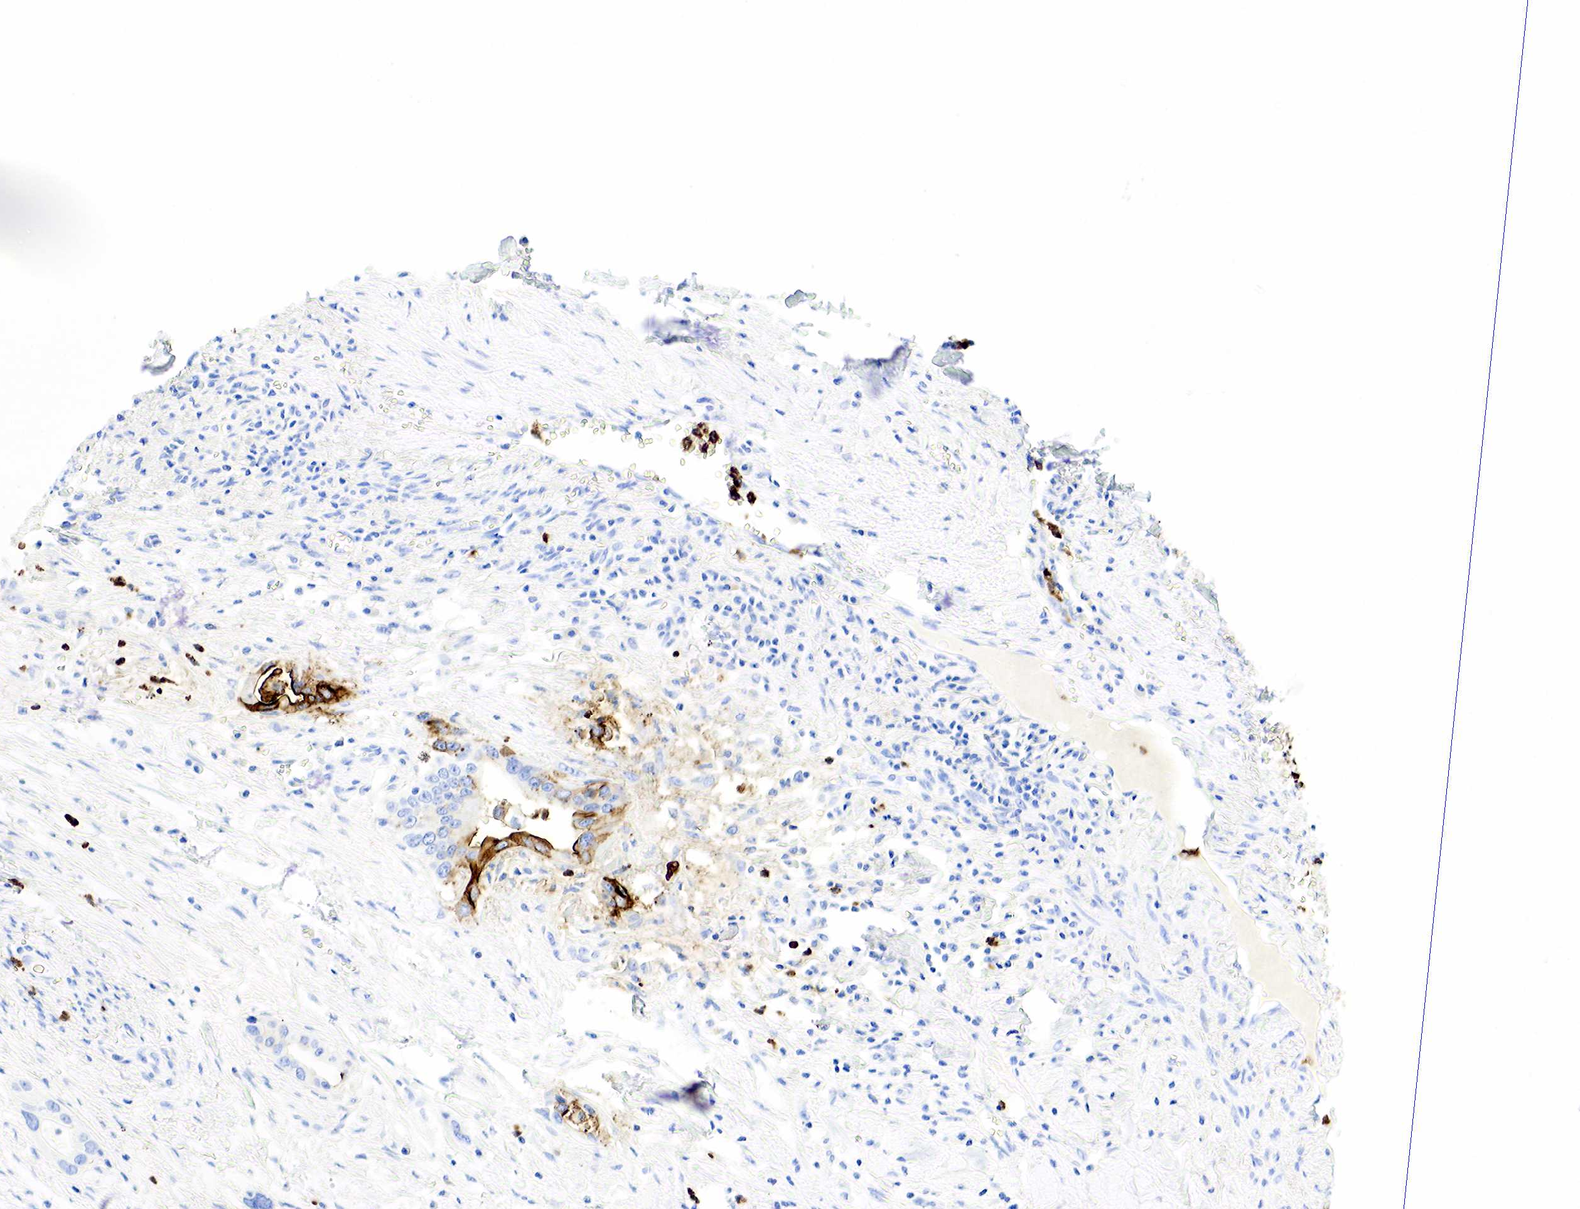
{"staining": {"intensity": "moderate", "quantity": "<25%", "location": "cytoplasmic/membranous"}, "tissue": "pancreatic cancer", "cell_type": "Tumor cells", "image_type": "cancer", "snomed": [{"axis": "morphology", "description": "Adenocarcinoma, NOS"}, {"axis": "topography", "description": "Pancreas"}], "caption": "An immunohistochemistry (IHC) histopathology image of neoplastic tissue is shown. Protein staining in brown shows moderate cytoplasmic/membranous positivity in pancreatic cancer within tumor cells.", "gene": "FUT4", "patient": {"sex": "male", "age": 69}}